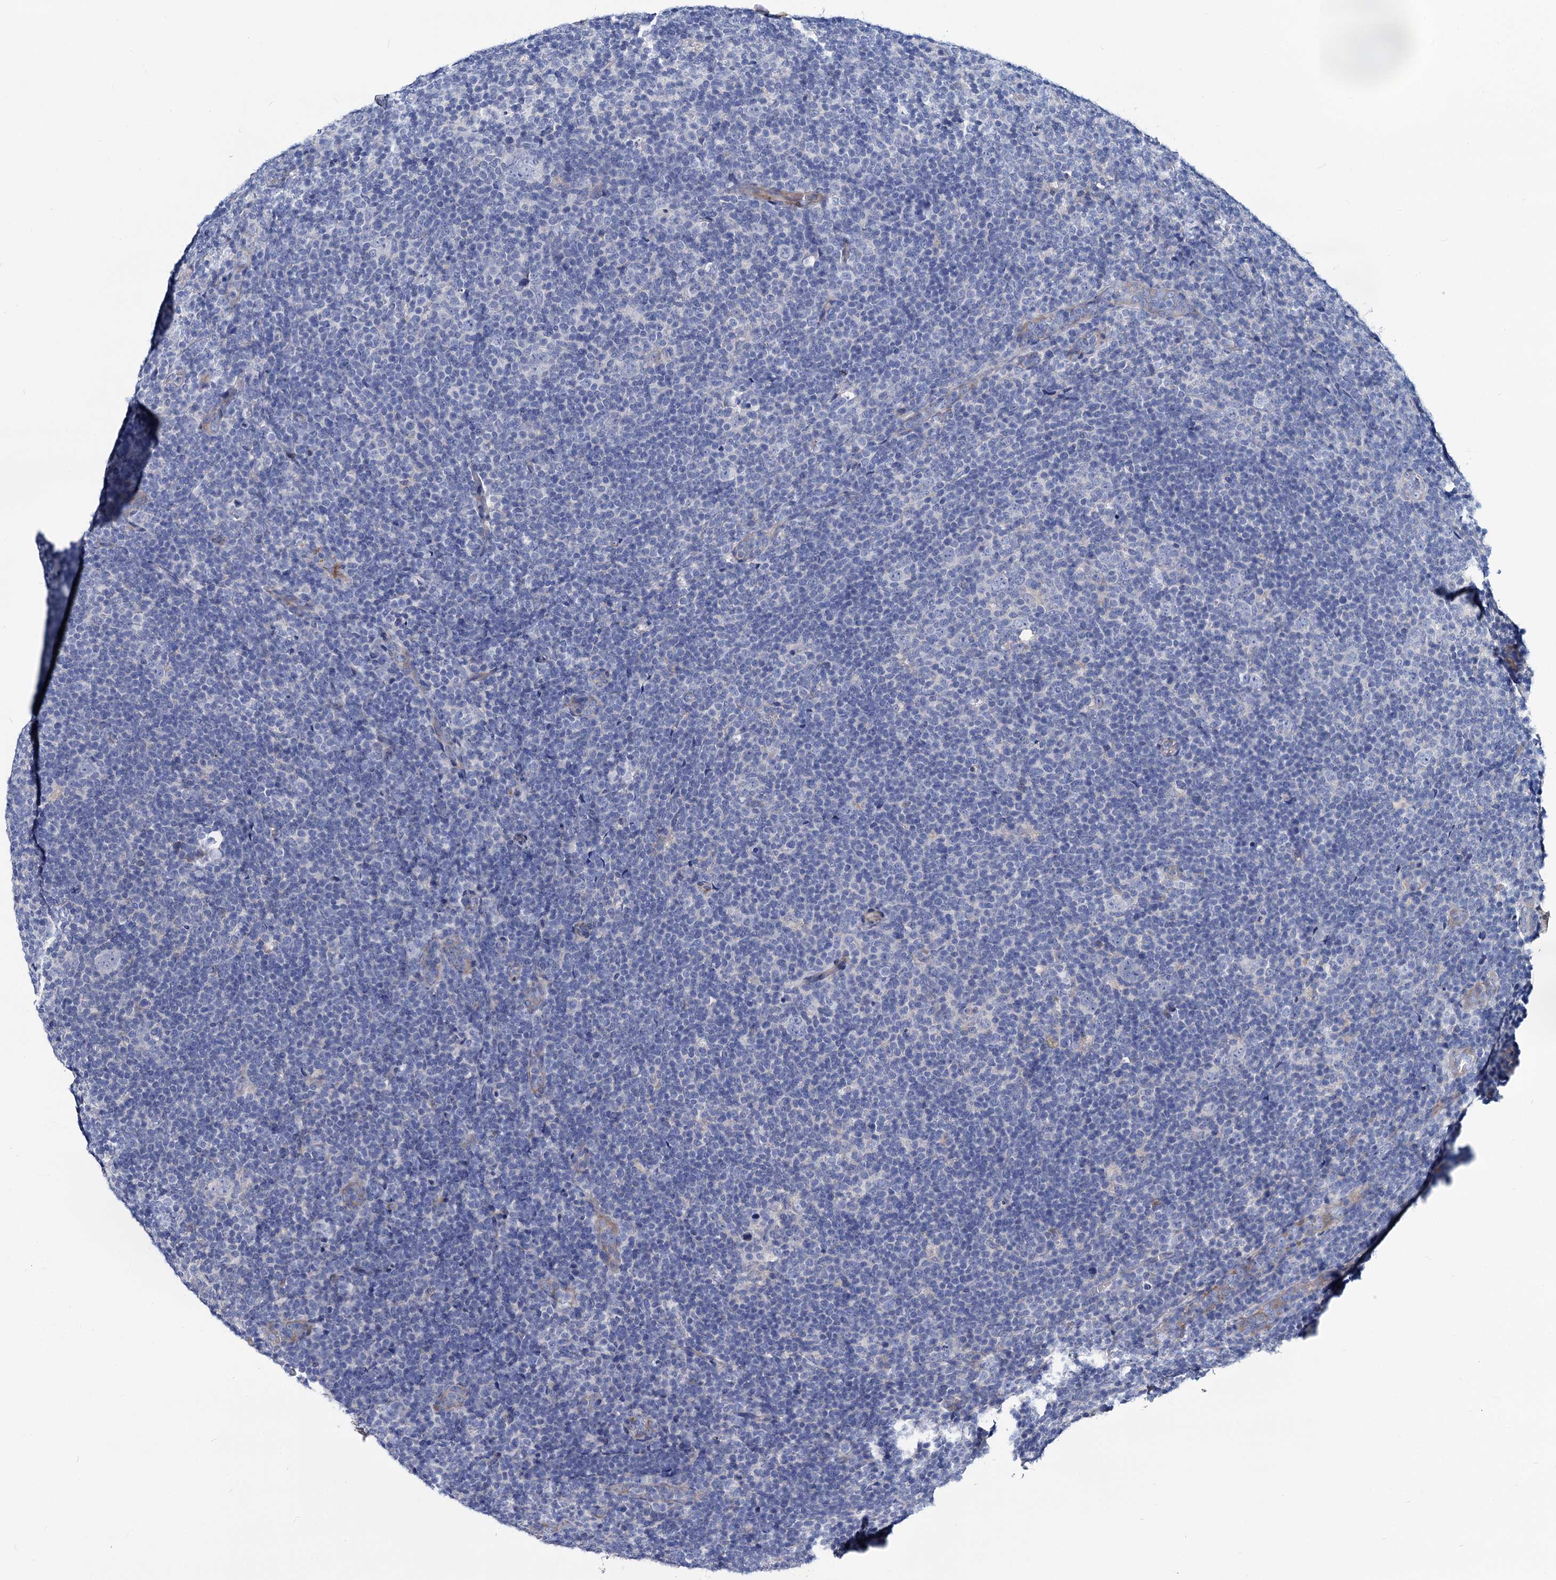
{"staining": {"intensity": "negative", "quantity": "none", "location": "none"}, "tissue": "lymphoma", "cell_type": "Tumor cells", "image_type": "cancer", "snomed": [{"axis": "morphology", "description": "Hodgkin's disease, NOS"}, {"axis": "topography", "description": "Lymph node"}], "caption": "Hodgkin's disease was stained to show a protein in brown. There is no significant staining in tumor cells.", "gene": "DYDC2", "patient": {"sex": "female", "age": 57}}